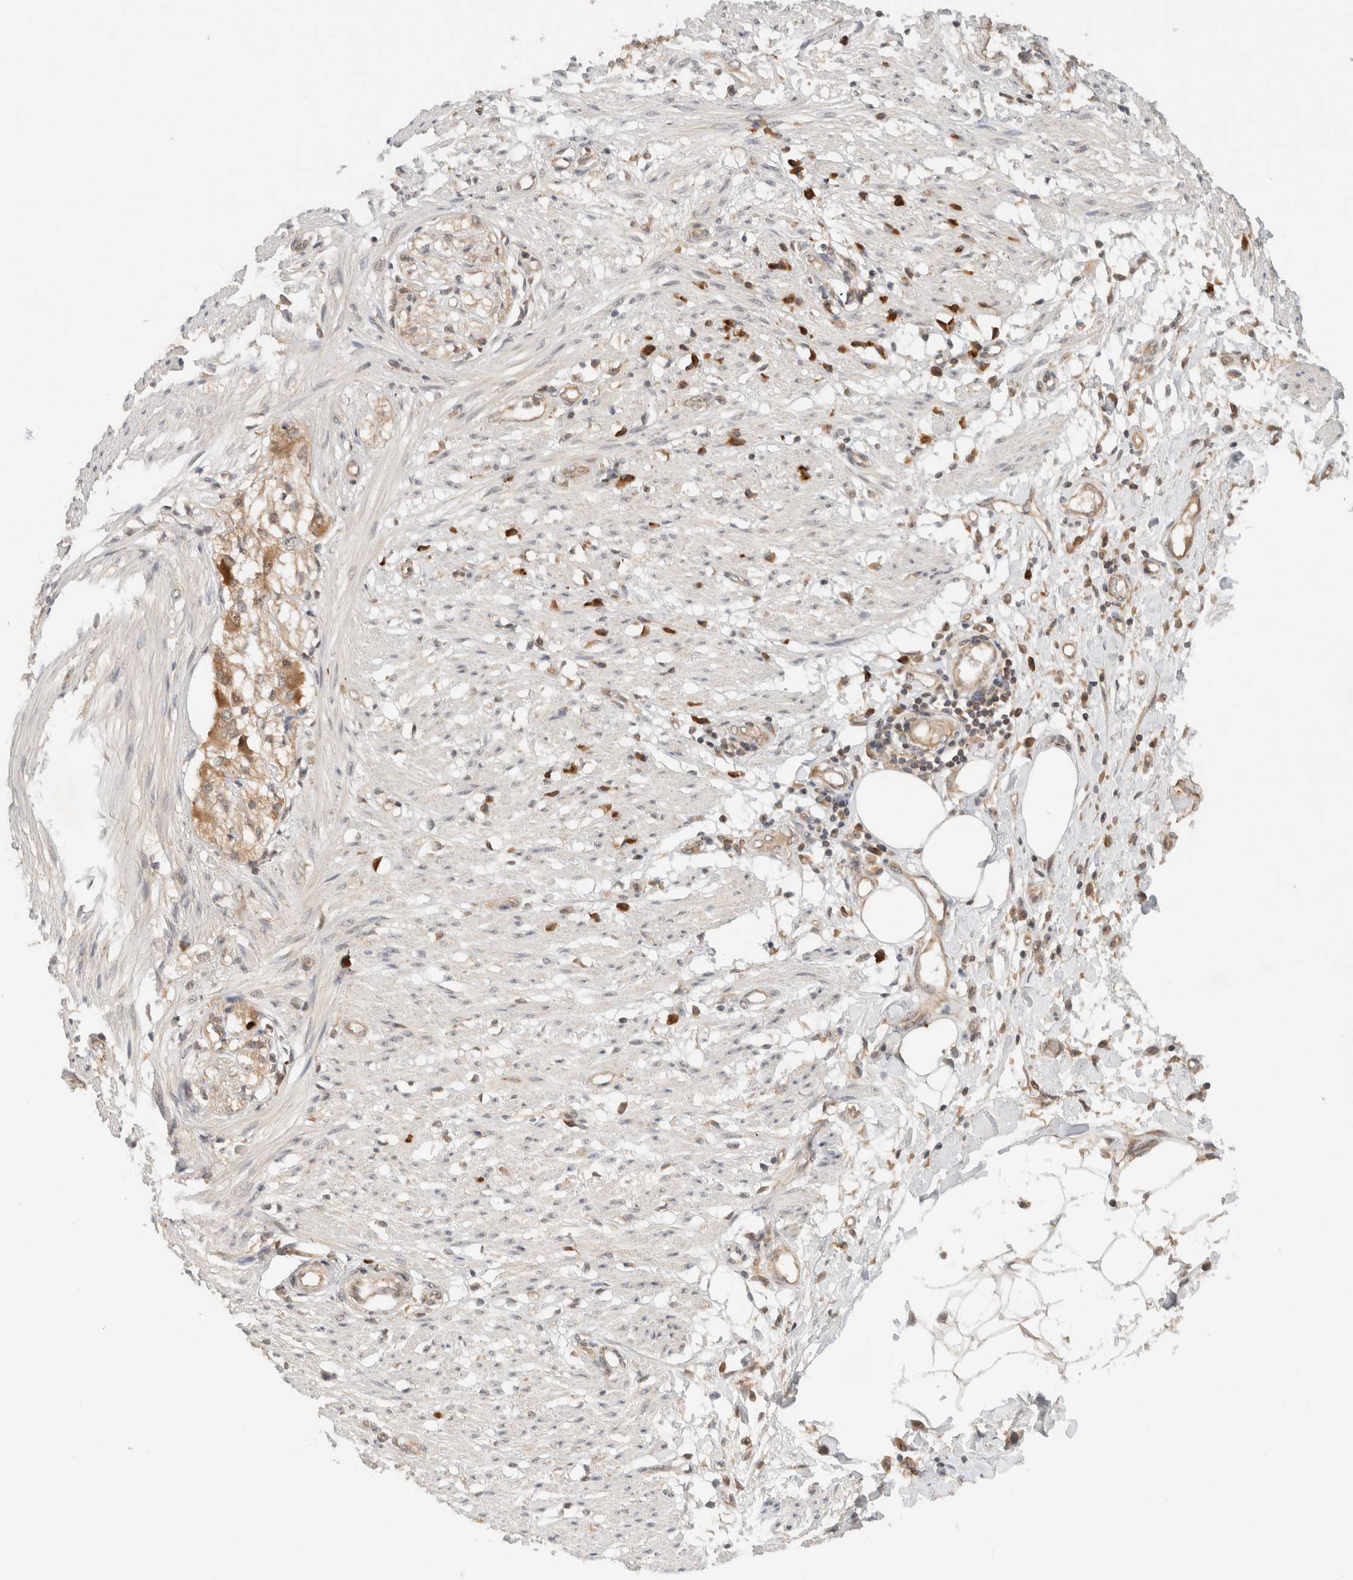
{"staining": {"intensity": "moderate", "quantity": "<25%", "location": "cytoplasmic/membranous,nuclear"}, "tissue": "smooth muscle", "cell_type": "Smooth muscle cells", "image_type": "normal", "snomed": [{"axis": "morphology", "description": "Normal tissue, NOS"}, {"axis": "morphology", "description": "Adenocarcinoma, NOS"}, {"axis": "topography", "description": "Smooth muscle"}, {"axis": "topography", "description": "Colon"}], "caption": "Moderate cytoplasmic/membranous,nuclear expression is present in approximately <25% of smooth muscle cells in normal smooth muscle.", "gene": "ARFGEF2", "patient": {"sex": "male", "age": 14}}